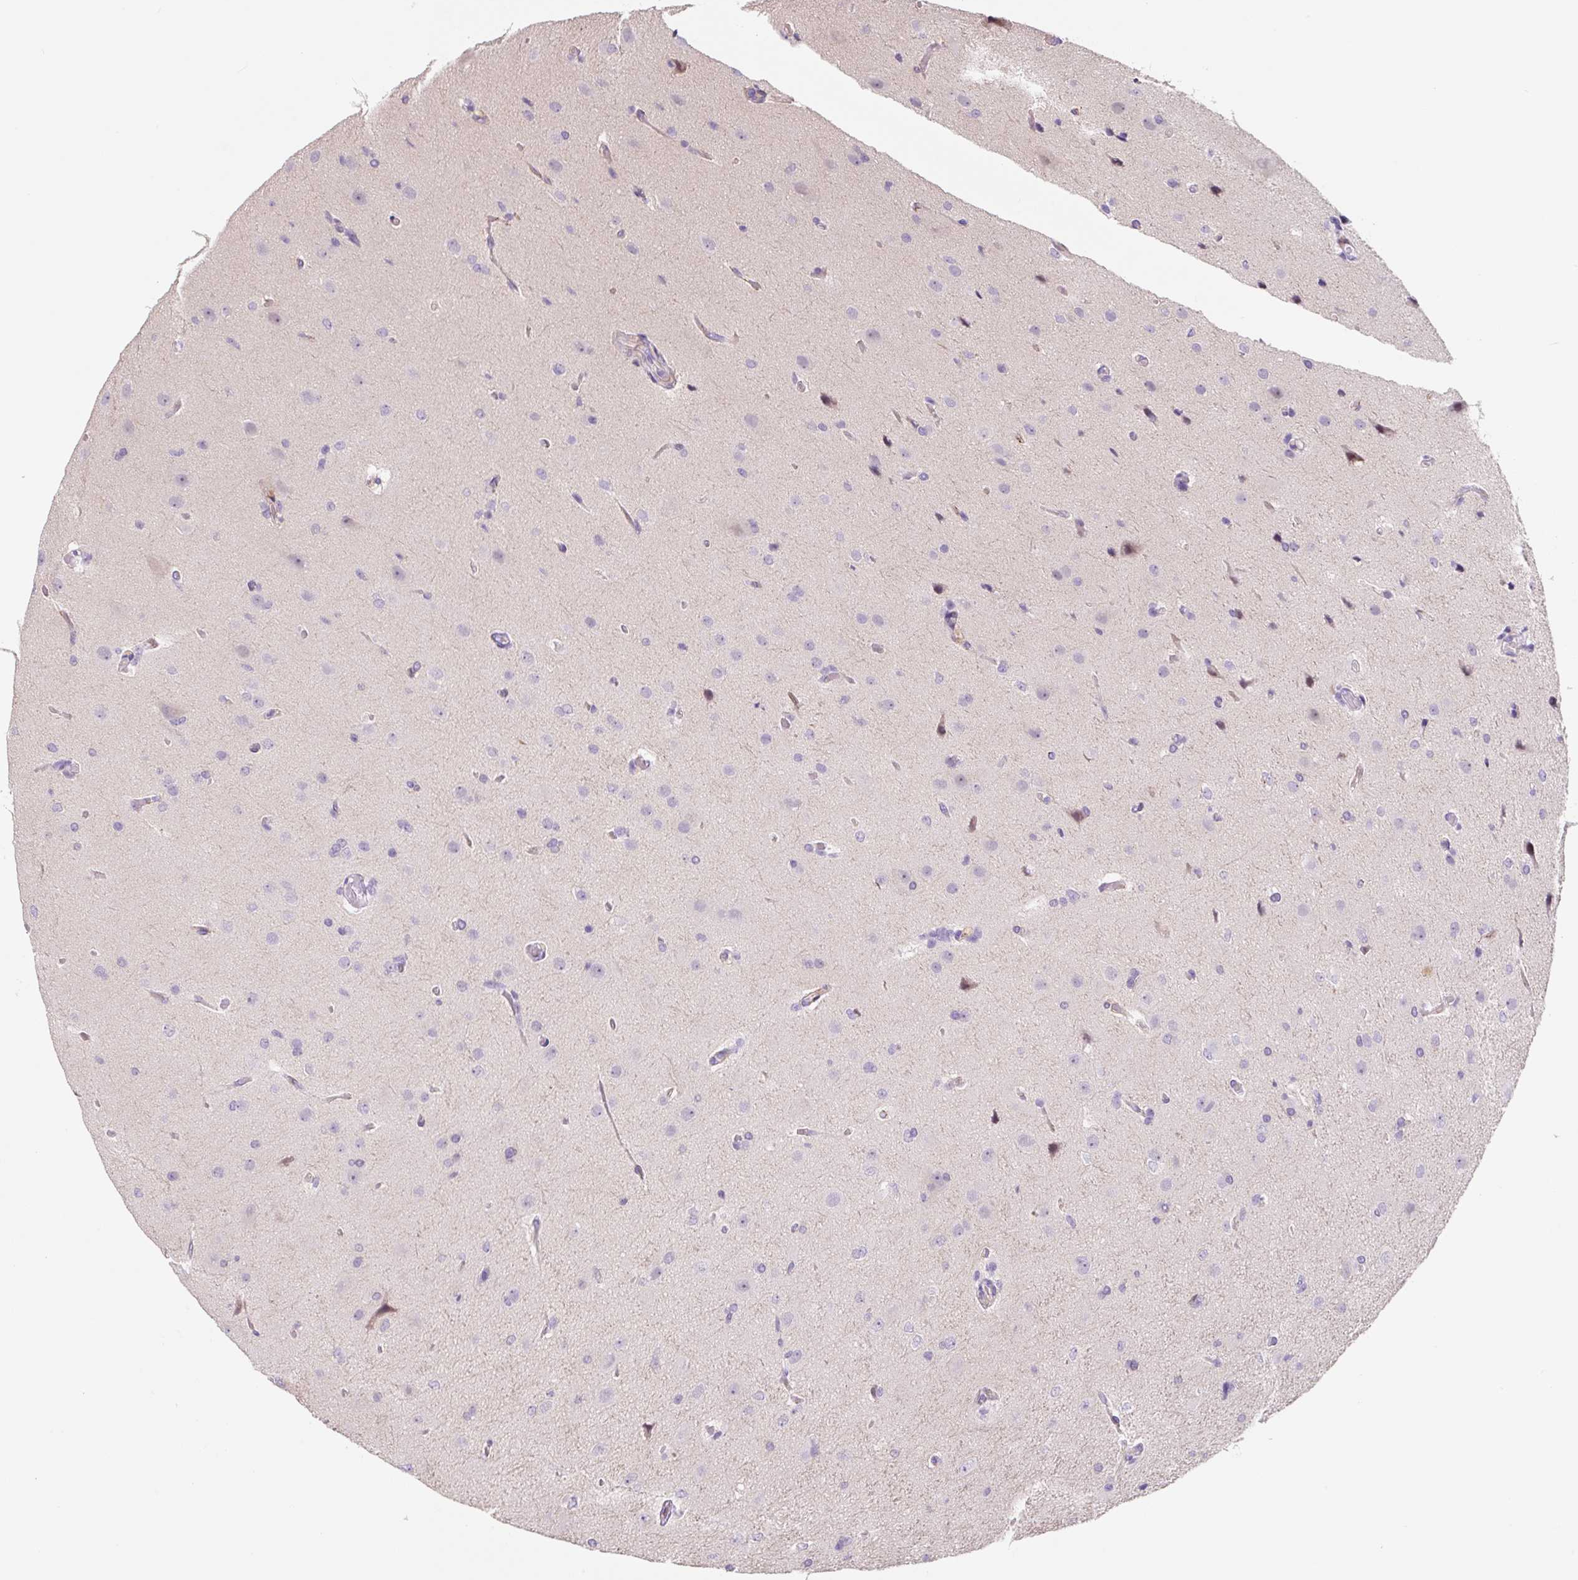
{"staining": {"intensity": "negative", "quantity": "none", "location": "none"}, "tissue": "glioma", "cell_type": "Tumor cells", "image_type": "cancer", "snomed": [{"axis": "morphology", "description": "Glioma, malignant, Low grade"}, {"axis": "topography", "description": "Brain"}], "caption": "The image shows no significant positivity in tumor cells of low-grade glioma (malignant). The staining is performed using DAB brown chromogen with nuclei counter-stained in using hematoxylin.", "gene": "CCL25", "patient": {"sex": "male", "age": 26}}